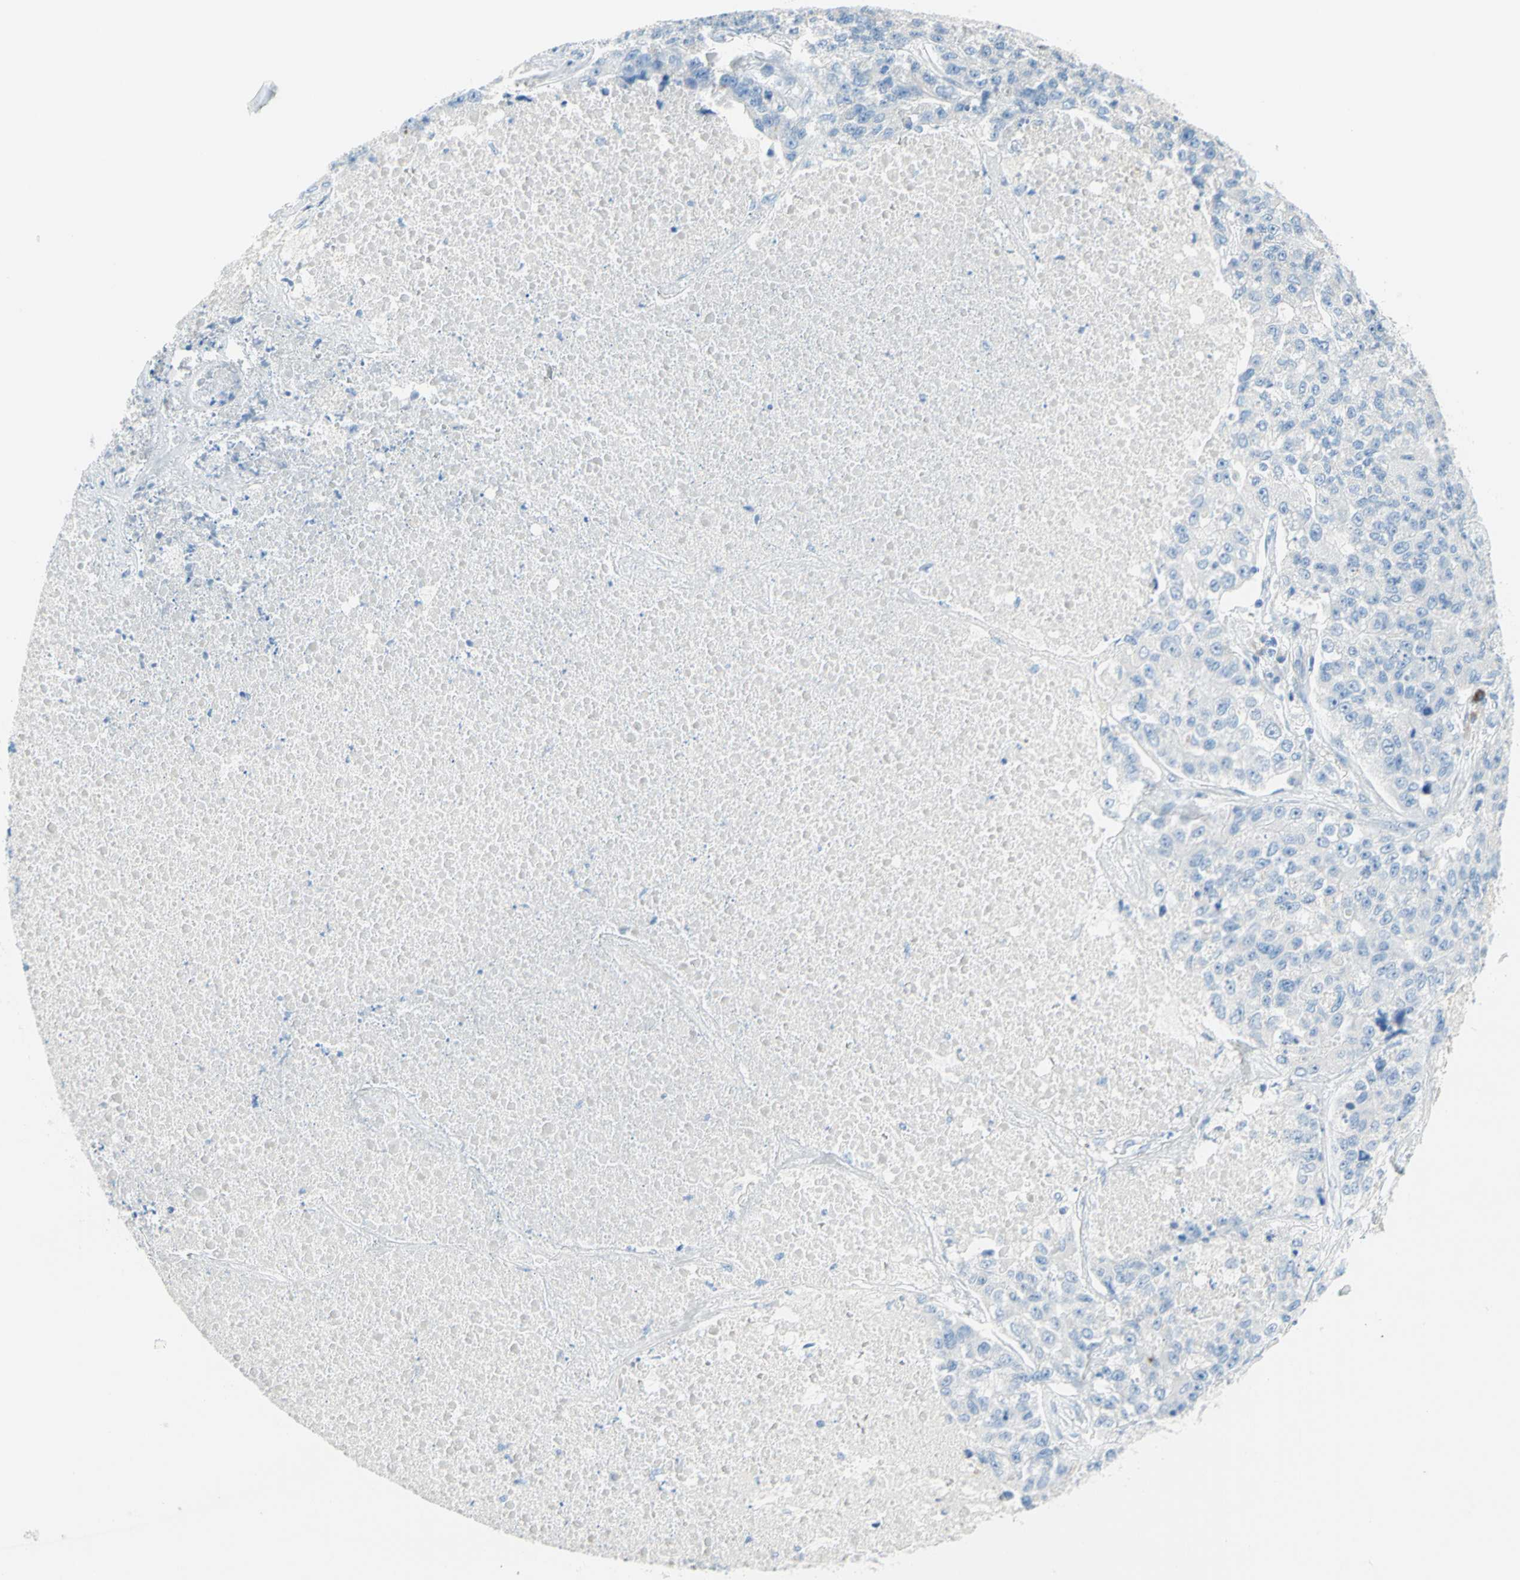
{"staining": {"intensity": "negative", "quantity": "none", "location": "none"}, "tissue": "lung cancer", "cell_type": "Tumor cells", "image_type": "cancer", "snomed": [{"axis": "morphology", "description": "Adenocarcinoma, NOS"}, {"axis": "topography", "description": "Lung"}], "caption": "DAB (3,3'-diaminobenzidine) immunohistochemical staining of lung cancer (adenocarcinoma) shows no significant positivity in tumor cells.", "gene": "IL6ST", "patient": {"sex": "male", "age": 49}}